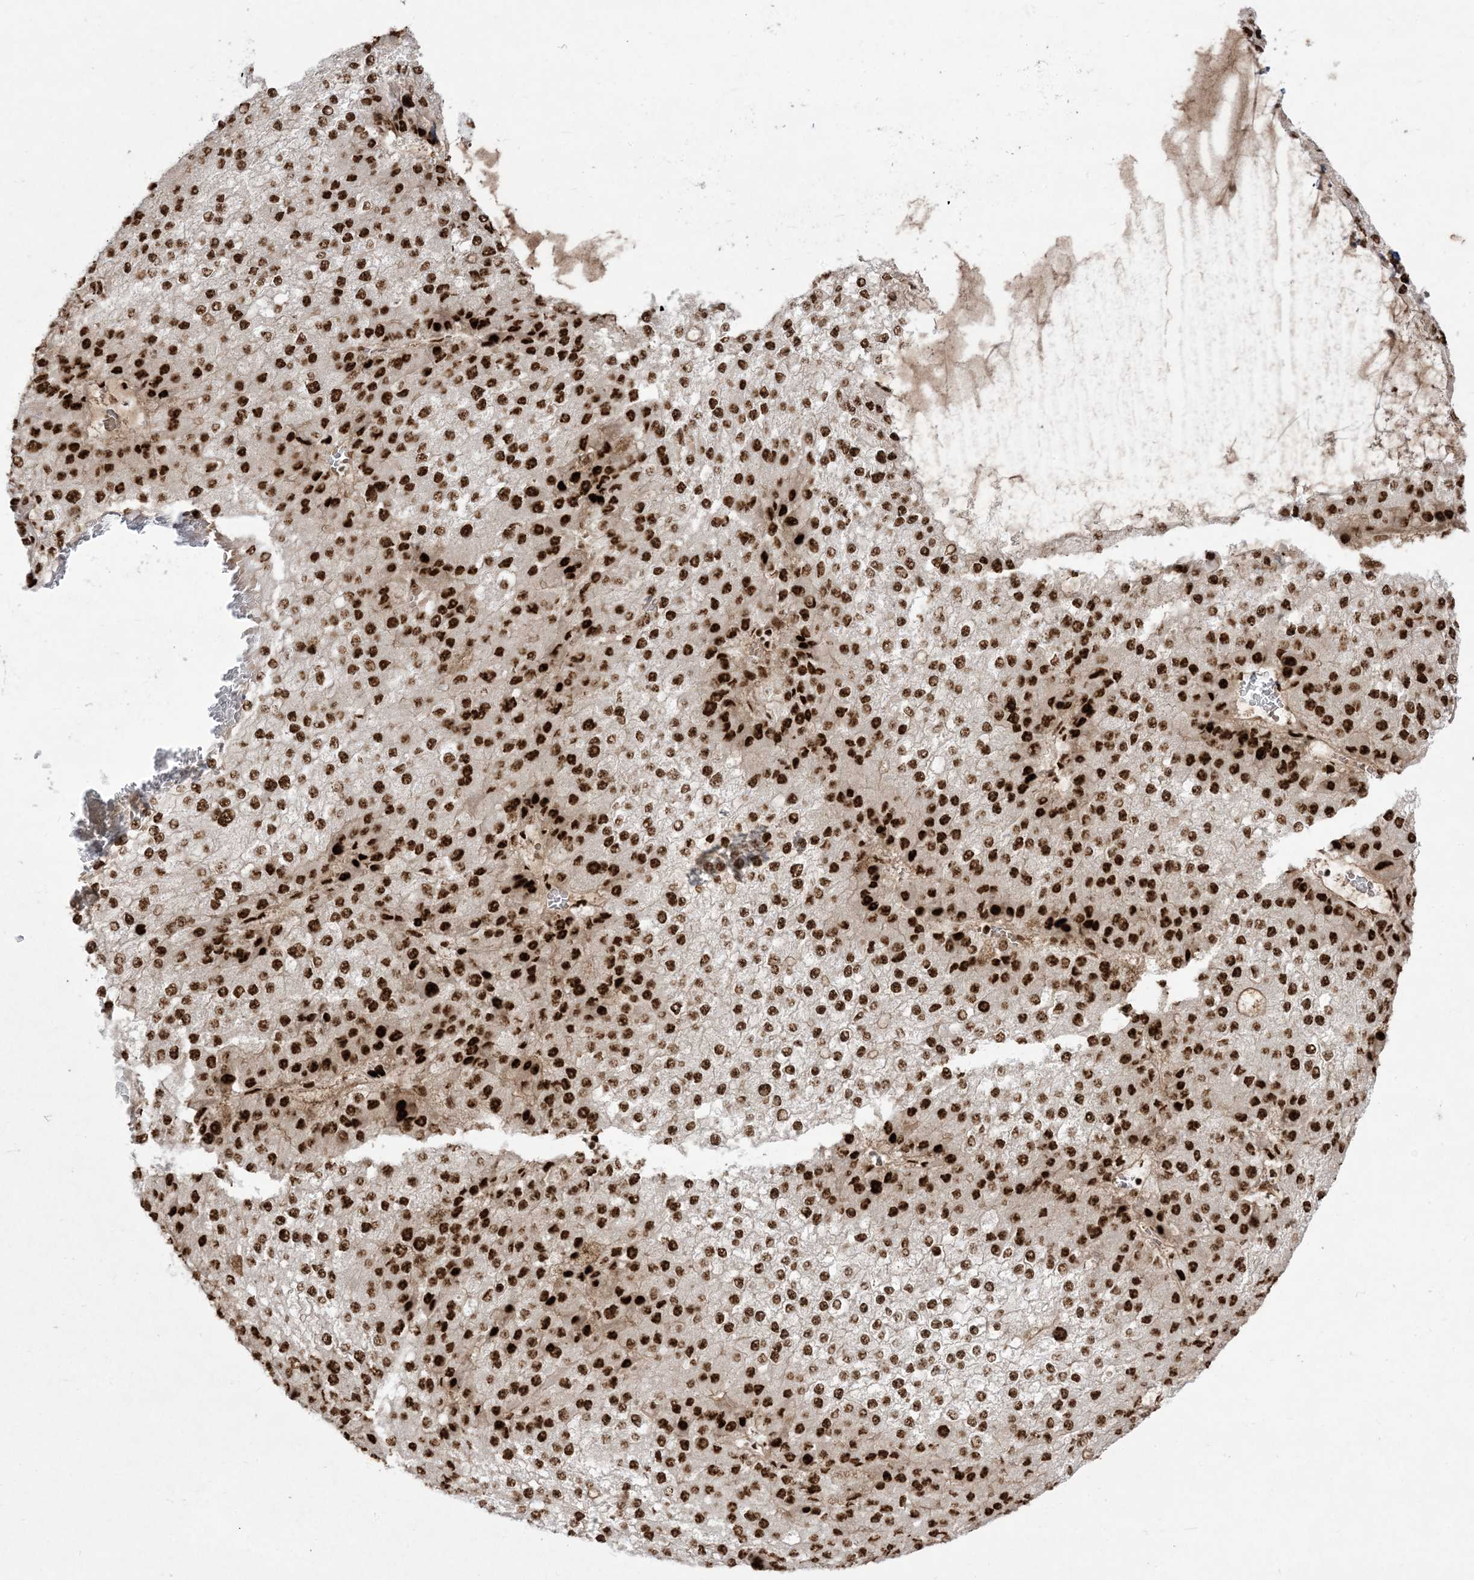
{"staining": {"intensity": "strong", "quantity": ">75%", "location": "nuclear"}, "tissue": "liver cancer", "cell_type": "Tumor cells", "image_type": "cancer", "snomed": [{"axis": "morphology", "description": "Carcinoma, Hepatocellular, NOS"}, {"axis": "topography", "description": "Liver"}], "caption": "Human hepatocellular carcinoma (liver) stained for a protein (brown) exhibits strong nuclear positive expression in about >75% of tumor cells.", "gene": "RBM10", "patient": {"sex": "female", "age": 73}}